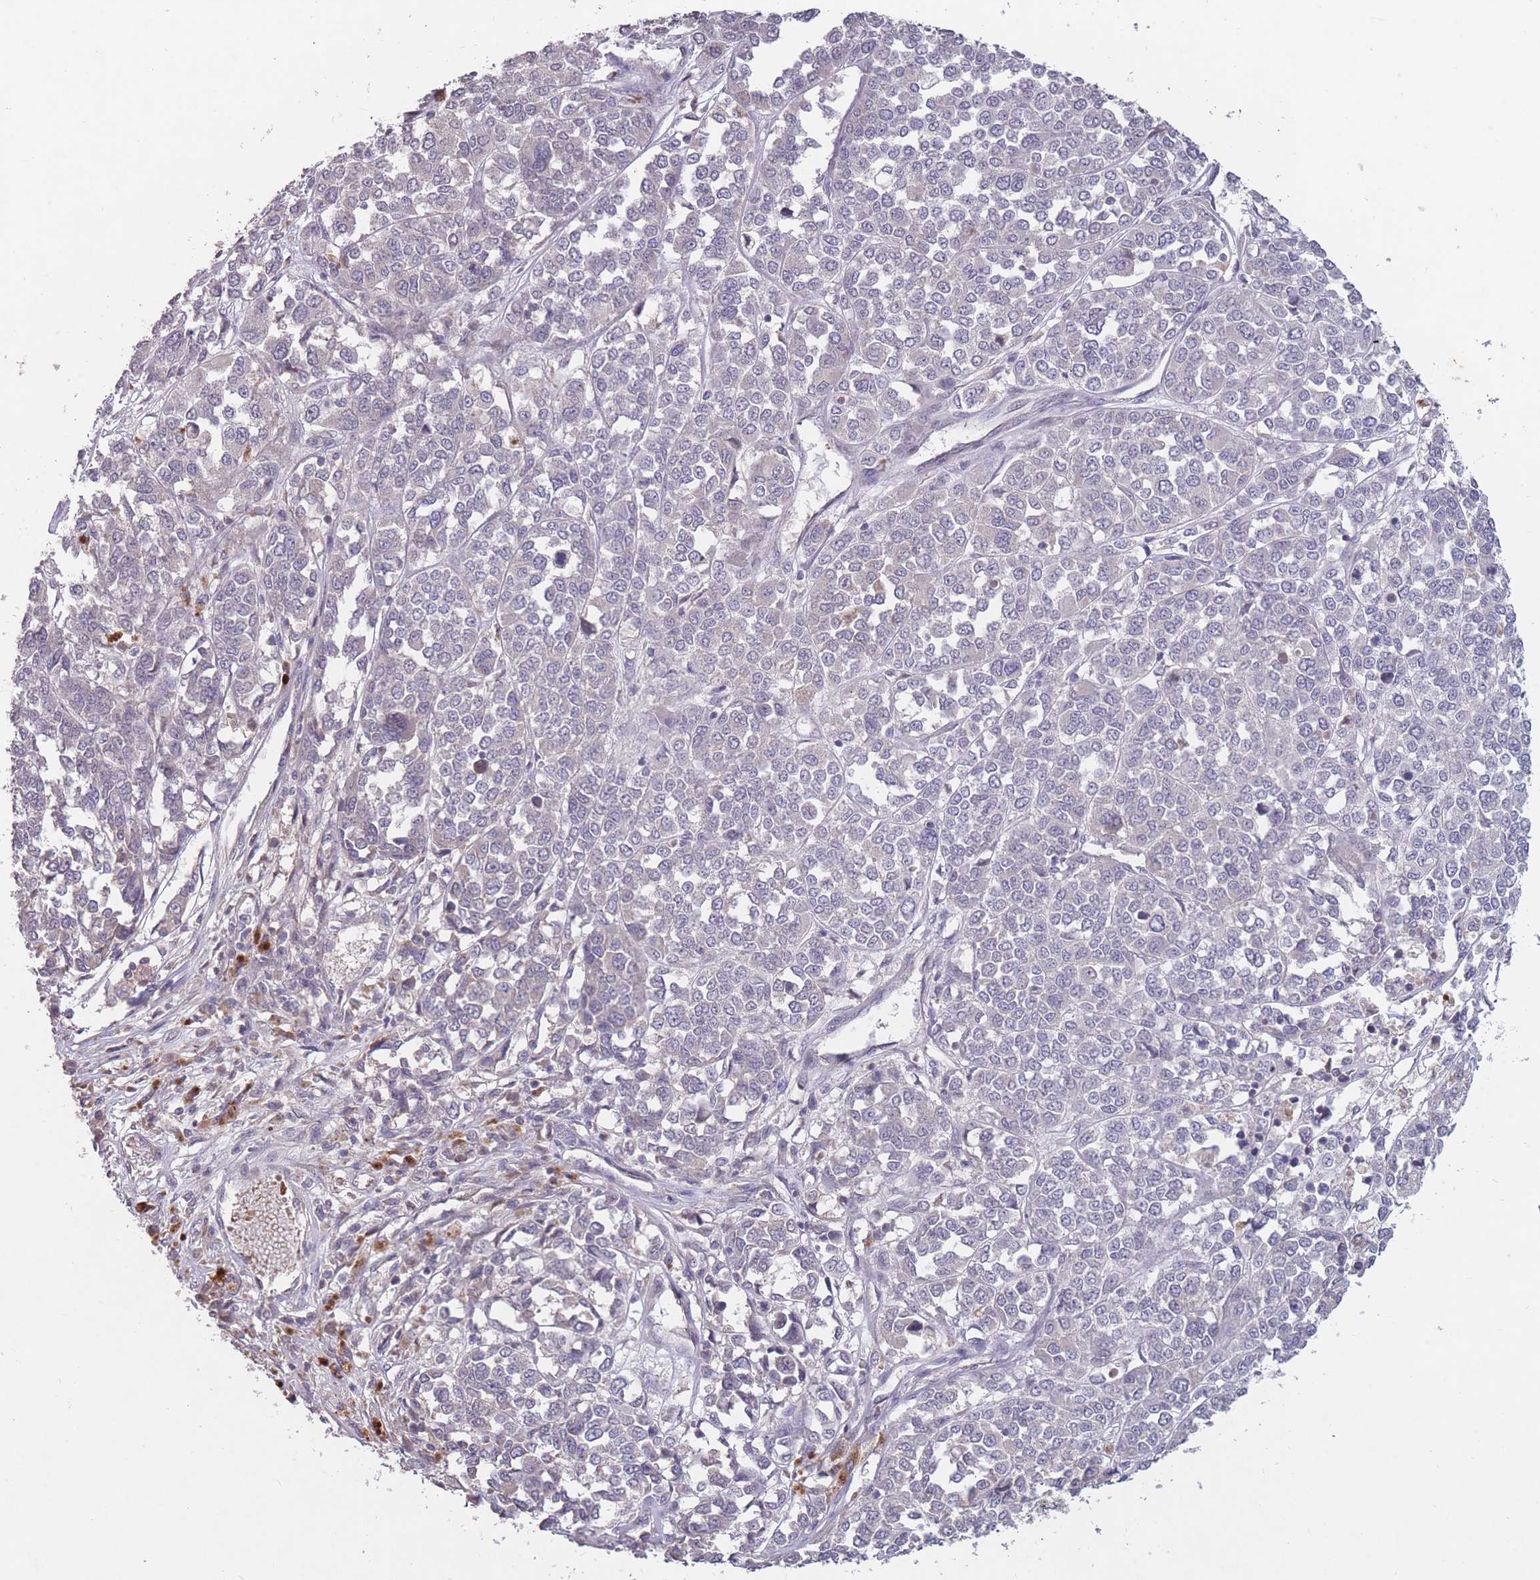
{"staining": {"intensity": "negative", "quantity": "none", "location": "none"}, "tissue": "melanoma", "cell_type": "Tumor cells", "image_type": "cancer", "snomed": [{"axis": "morphology", "description": "Malignant melanoma, Metastatic site"}, {"axis": "topography", "description": "Lymph node"}], "caption": "A histopathology image of human melanoma is negative for staining in tumor cells. (DAB (3,3'-diaminobenzidine) immunohistochemistry (IHC), high magnification).", "gene": "ADCYAP1R1", "patient": {"sex": "male", "age": 44}}